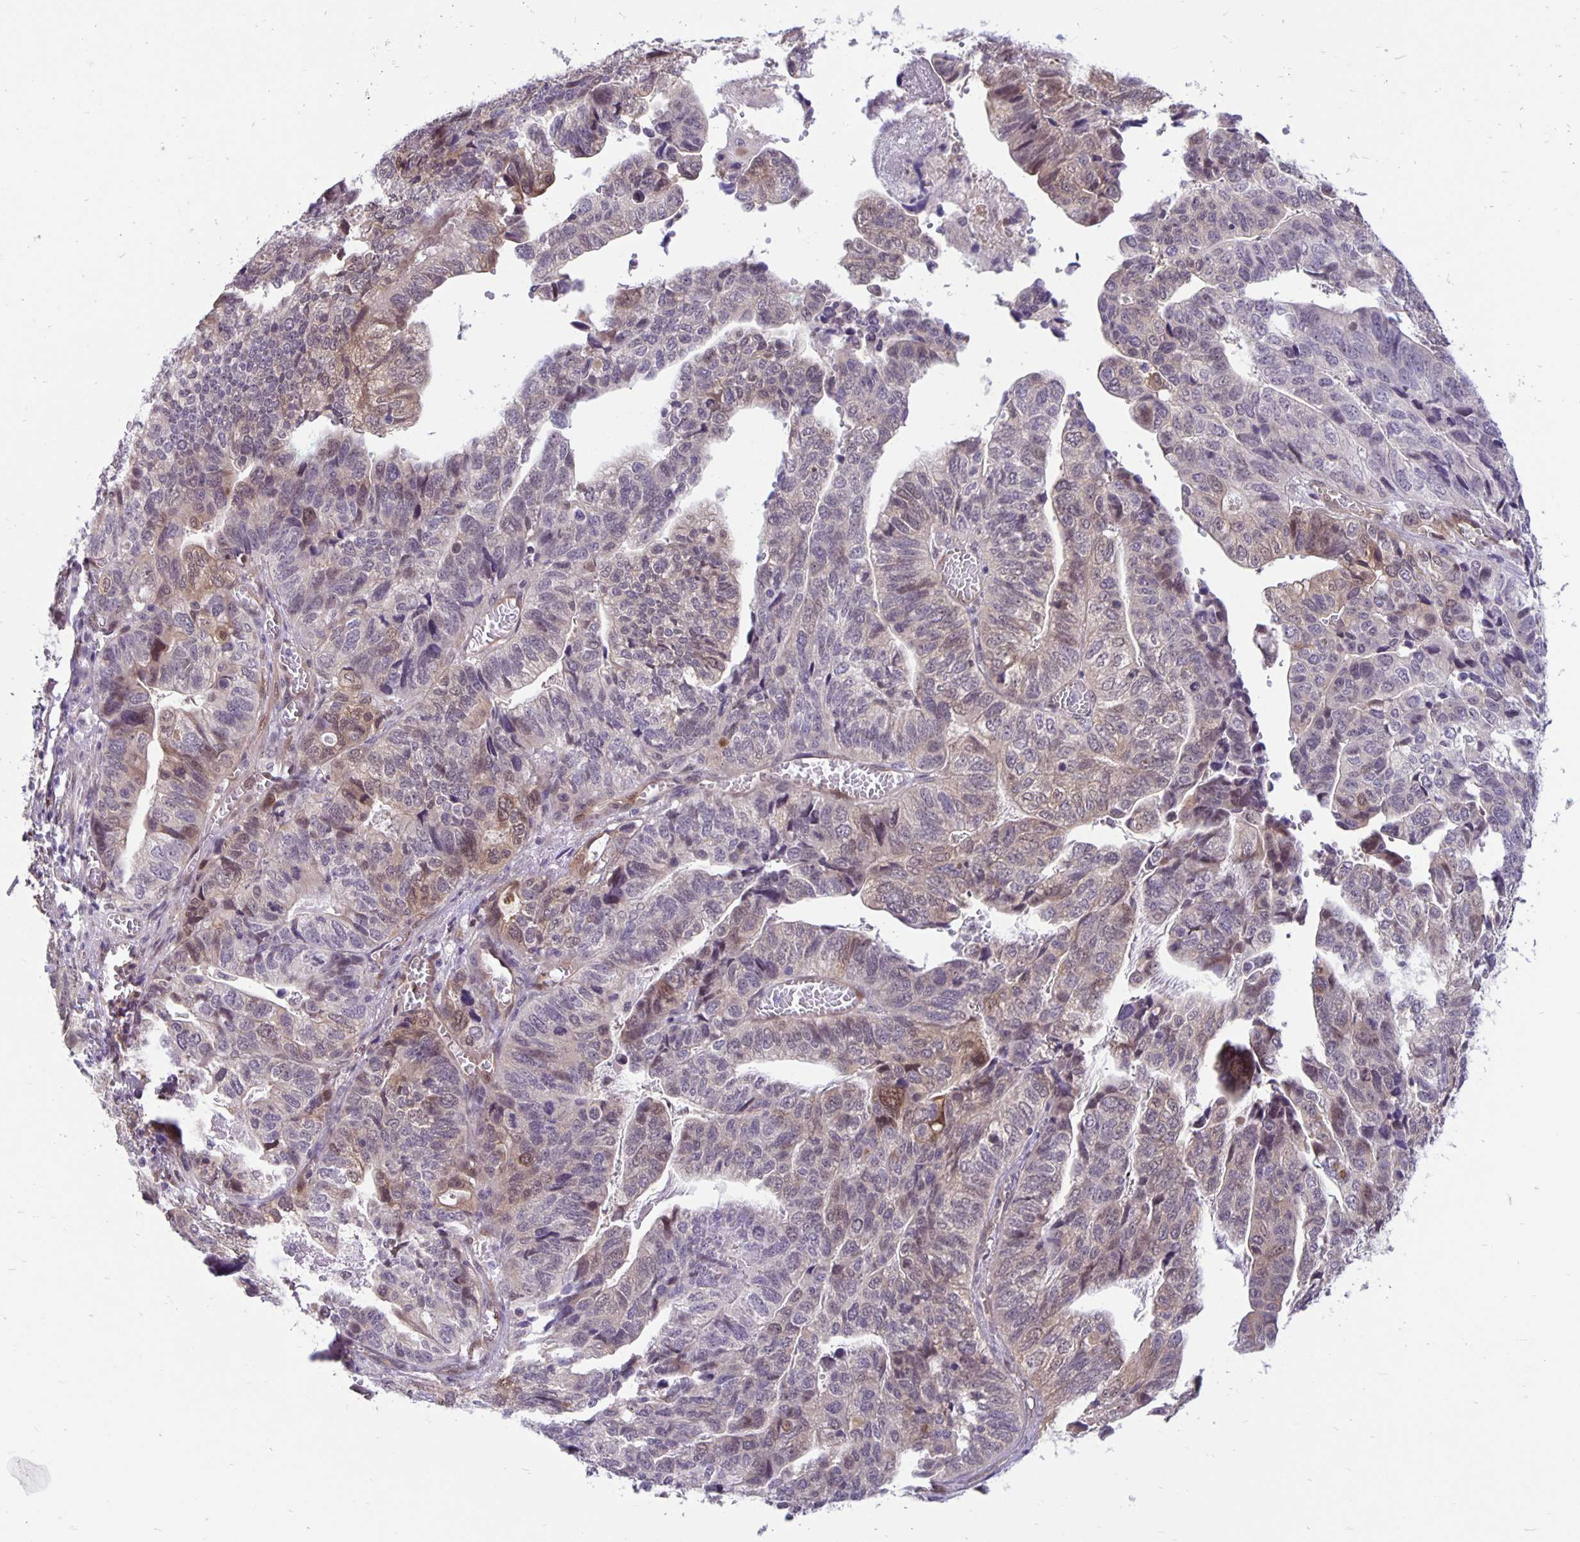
{"staining": {"intensity": "weak", "quantity": "25%-75%", "location": "cytoplasmic/membranous"}, "tissue": "stomach cancer", "cell_type": "Tumor cells", "image_type": "cancer", "snomed": [{"axis": "morphology", "description": "Adenocarcinoma, NOS"}, {"axis": "topography", "description": "Stomach, upper"}], "caption": "The histopathology image demonstrates immunohistochemical staining of stomach cancer. There is weak cytoplasmic/membranous expression is identified in approximately 25%-75% of tumor cells.", "gene": "TAX1BP3", "patient": {"sex": "female", "age": 67}}